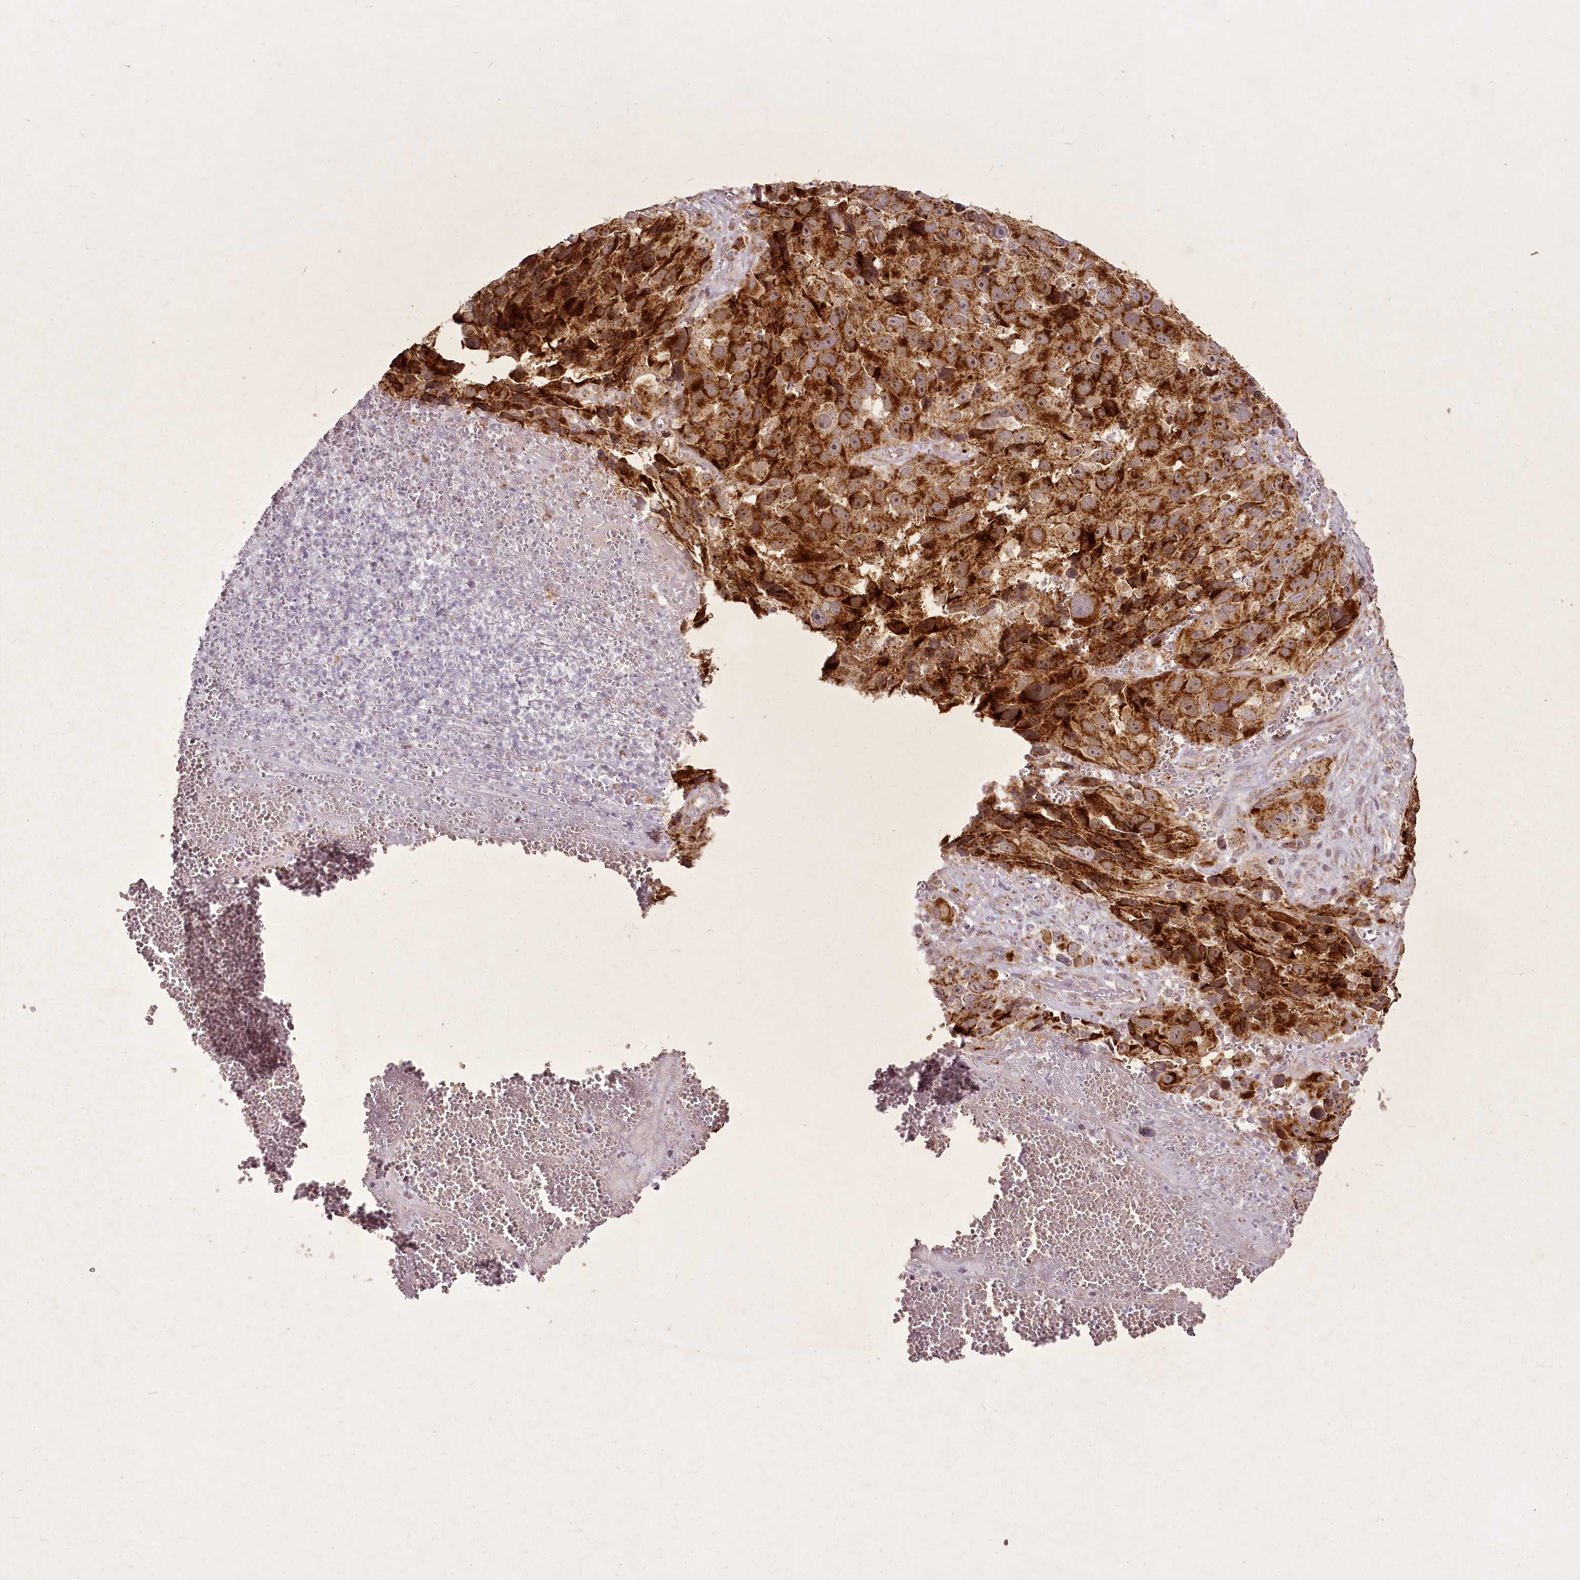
{"staining": {"intensity": "strong", "quantity": ">75%", "location": "cytoplasmic/membranous,nuclear"}, "tissue": "melanoma", "cell_type": "Tumor cells", "image_type": "cancer", "snomed": [{"axis": "morphology", "description": "Malignant melanoma, NOS"}, {"axis": "topography", "description": "Skin"}], "caption": "Brown immunohistochemical staining in human melanoma exhibits strong cytoplasmic/membranous and nuclear expression in approximately >75% of tumor cells. (DAB (3,3'-diaminobenzidine) = brown stain, brightfield microscopy at high magnification).", "gene": "CHCHD2", "patient": {"sex": "male", "age": 84}}